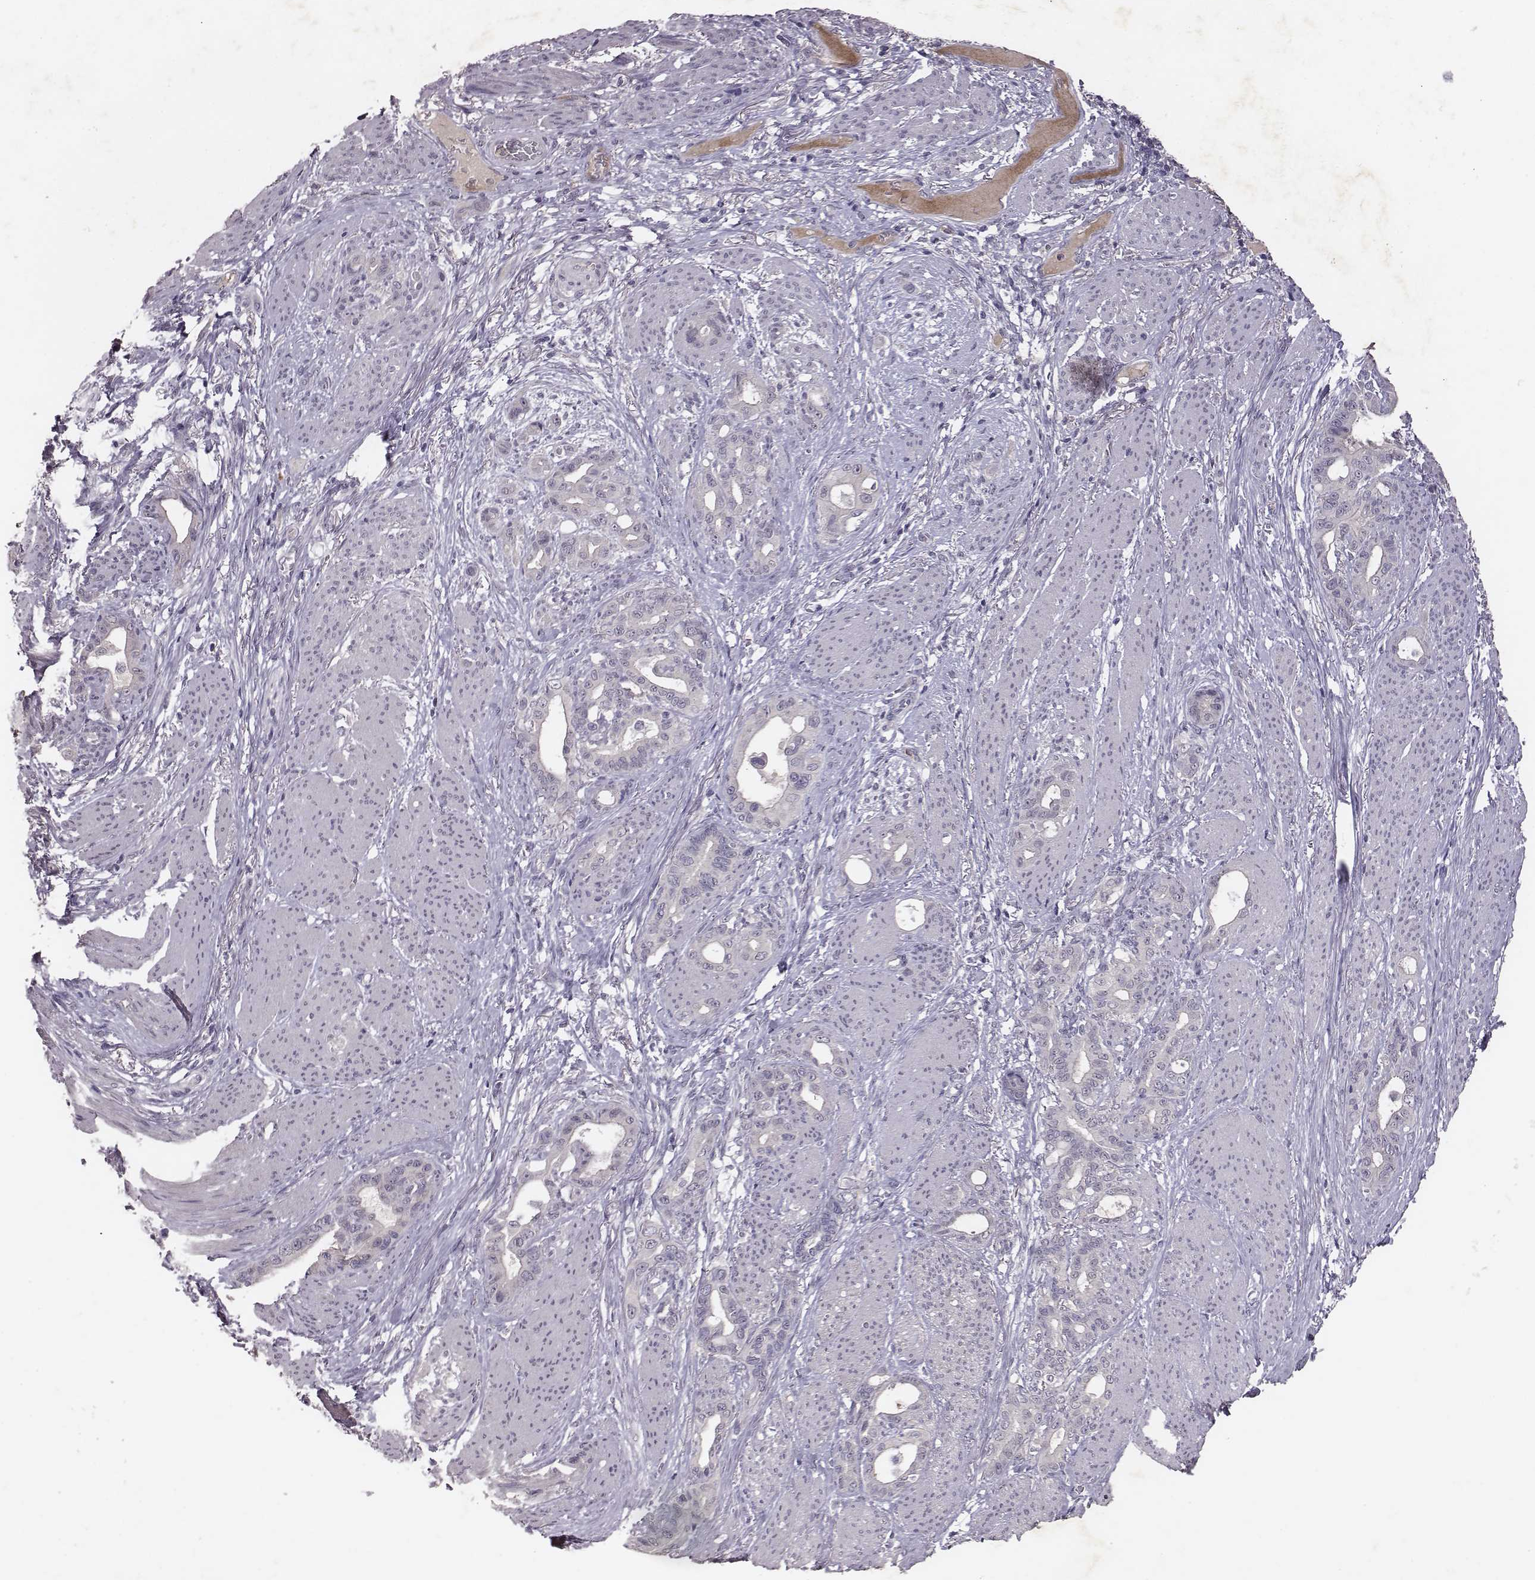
{"staining": {"intensity": "negative", "quantity": "none", "location": "none"}, "tissue": "stomach cancer", "cell_type": "Tumor cells", "image_type": "cancer", "snomed": [{"axis": "morphology", "description": "Normal tissue, NOS"}, {"axis": "morphology", "description": "Adenocarcinoma, NOS"}, {"axis": "topography", "description": "Esophagus"}, {"axis": "topography", "description": "Stomach, upper"}], "caption": "This is an IHC photomicrograph of stomach cancer (adenocarcinoma). There is no staining in tumor cells.", "gene": "SLC22A6", "patient": {"sex": "male", "age": 62}}